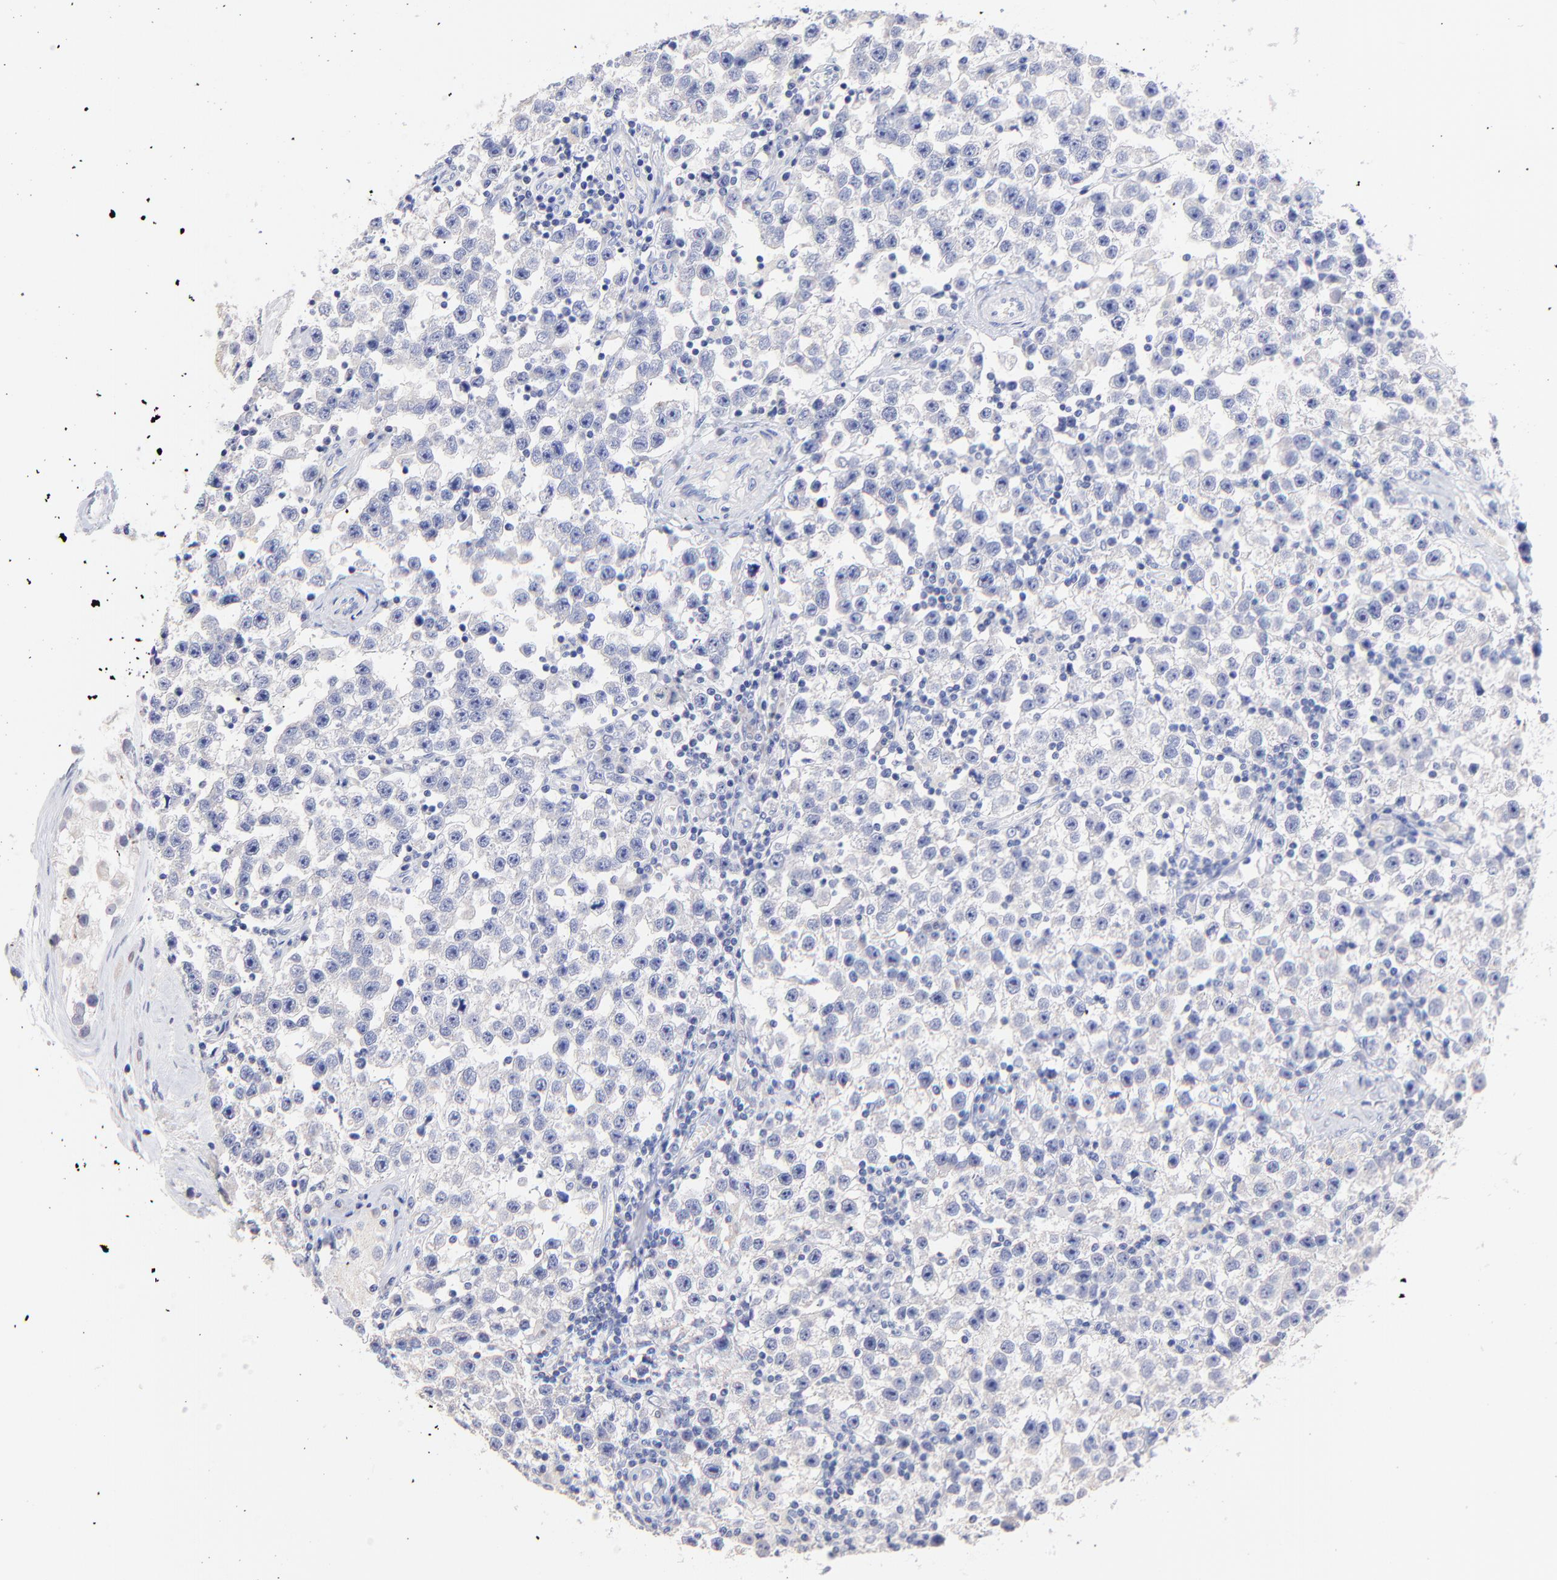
{"staining": {"intensity": "negative", "quantity": "none", "location": "none"}, "tissue": "testis cancer", "cell_type": "Tumor cells", "image_type": "cancer", "snomed": [{"axis": "morphology", "description": "Seminoma, NOS"}, {"axis": "topography", "description": "Testis"}], "caption": "Immunohistochemistry (IHC) of seminoma (testis) displays no expression in tumor cells.", "gene": "CFAP57", "patient": {"sex": "male", "age": 32}}